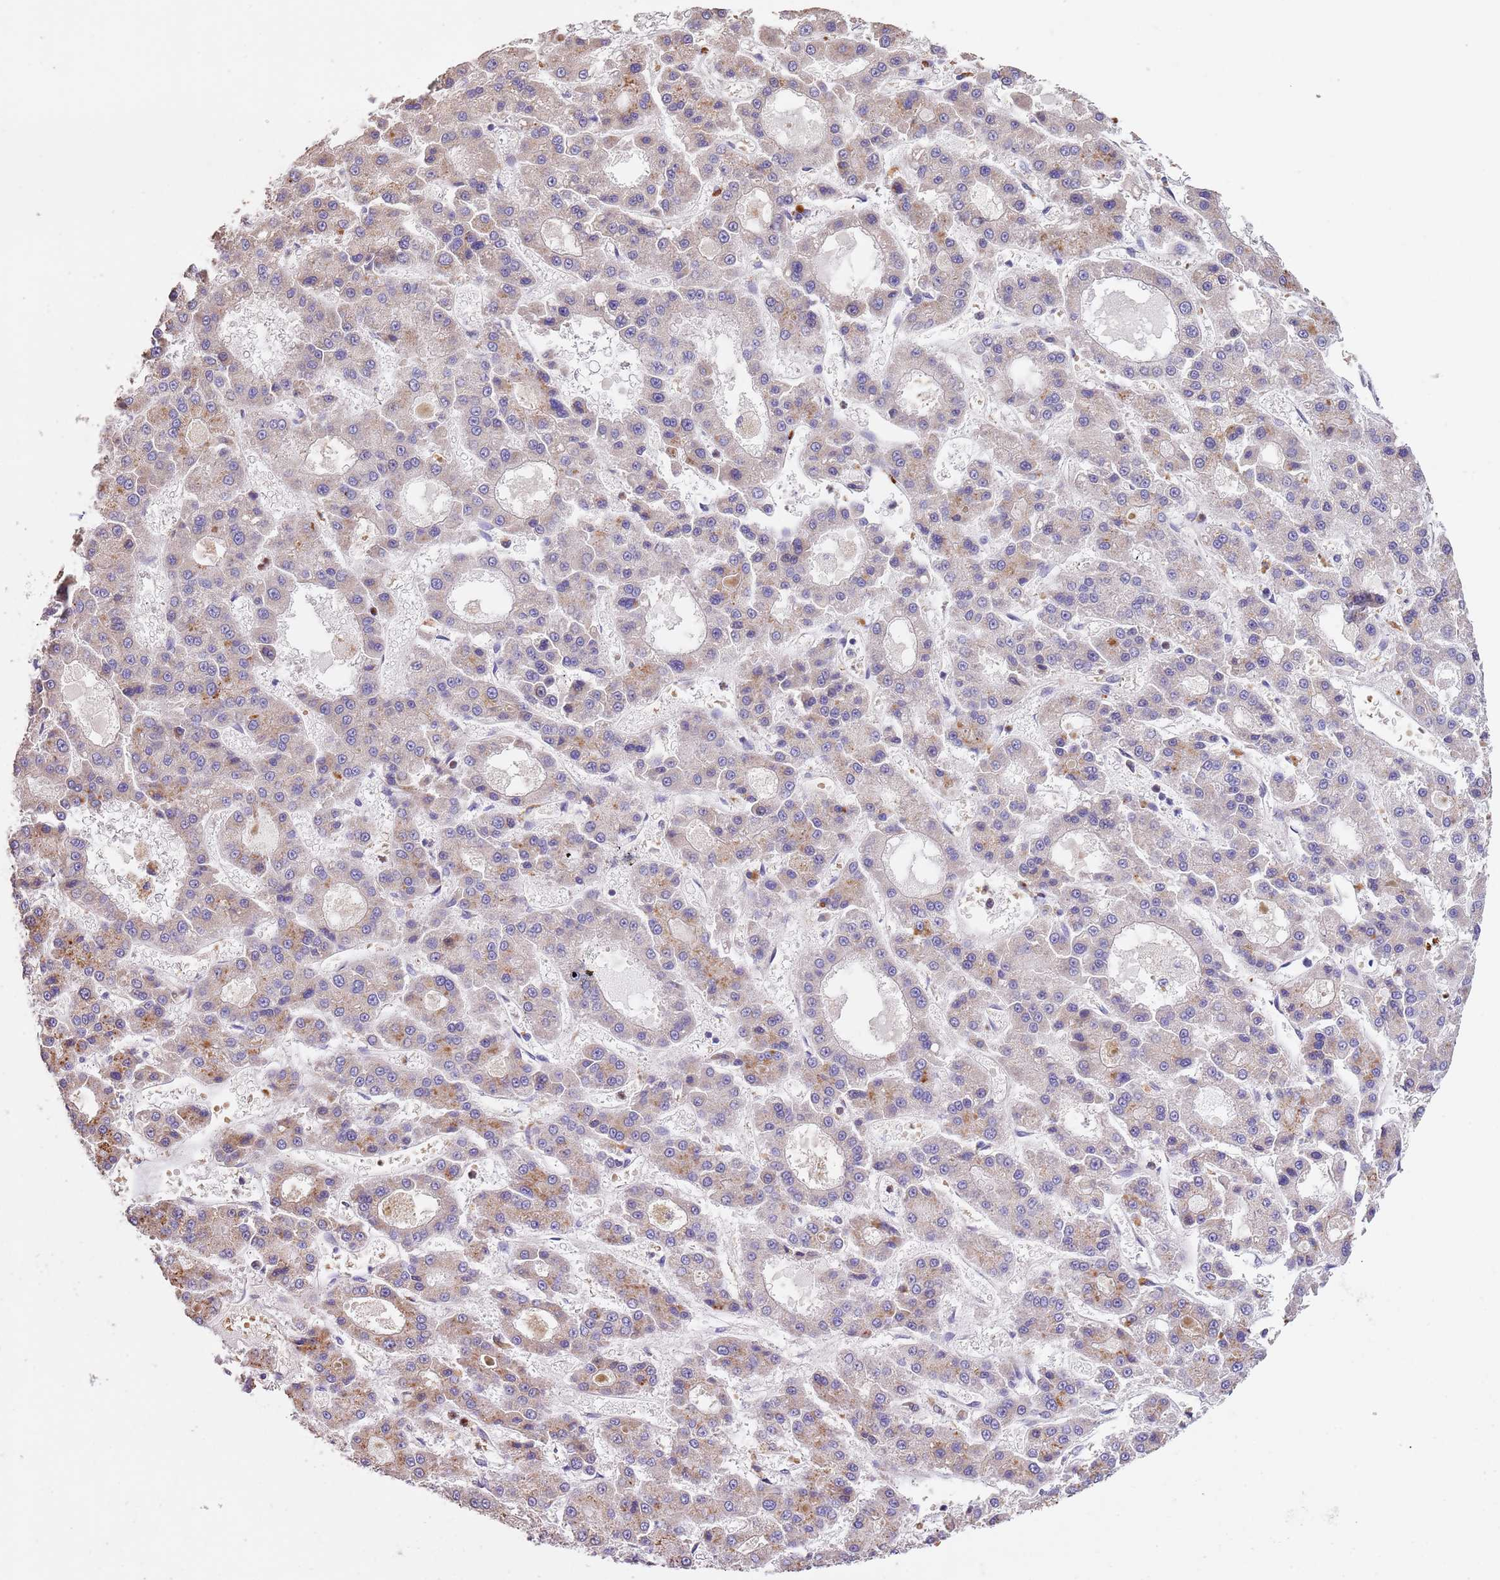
{"staining": {"intensity": "moderate", "quantity": "<25%", "location": "cytoplasmic/membranous"}, "tissue": "liver cancer", "cell_type": "Tumor cells", "image_type": "cancer", "snomed": [{"axis": "morphology", "description": "Carcinoma, Hepatocellular, NOS"}, {"axis": "topography", "description": "Liver"}], "caption": "A low amount of moderate cytoplasmic/membranous expression is present in approximately <25% of tumor cells in hepatocellular carcinoma (liver) tissue.", "gene": "PIGA", "patient": {"sex": "male", "age": 70}}